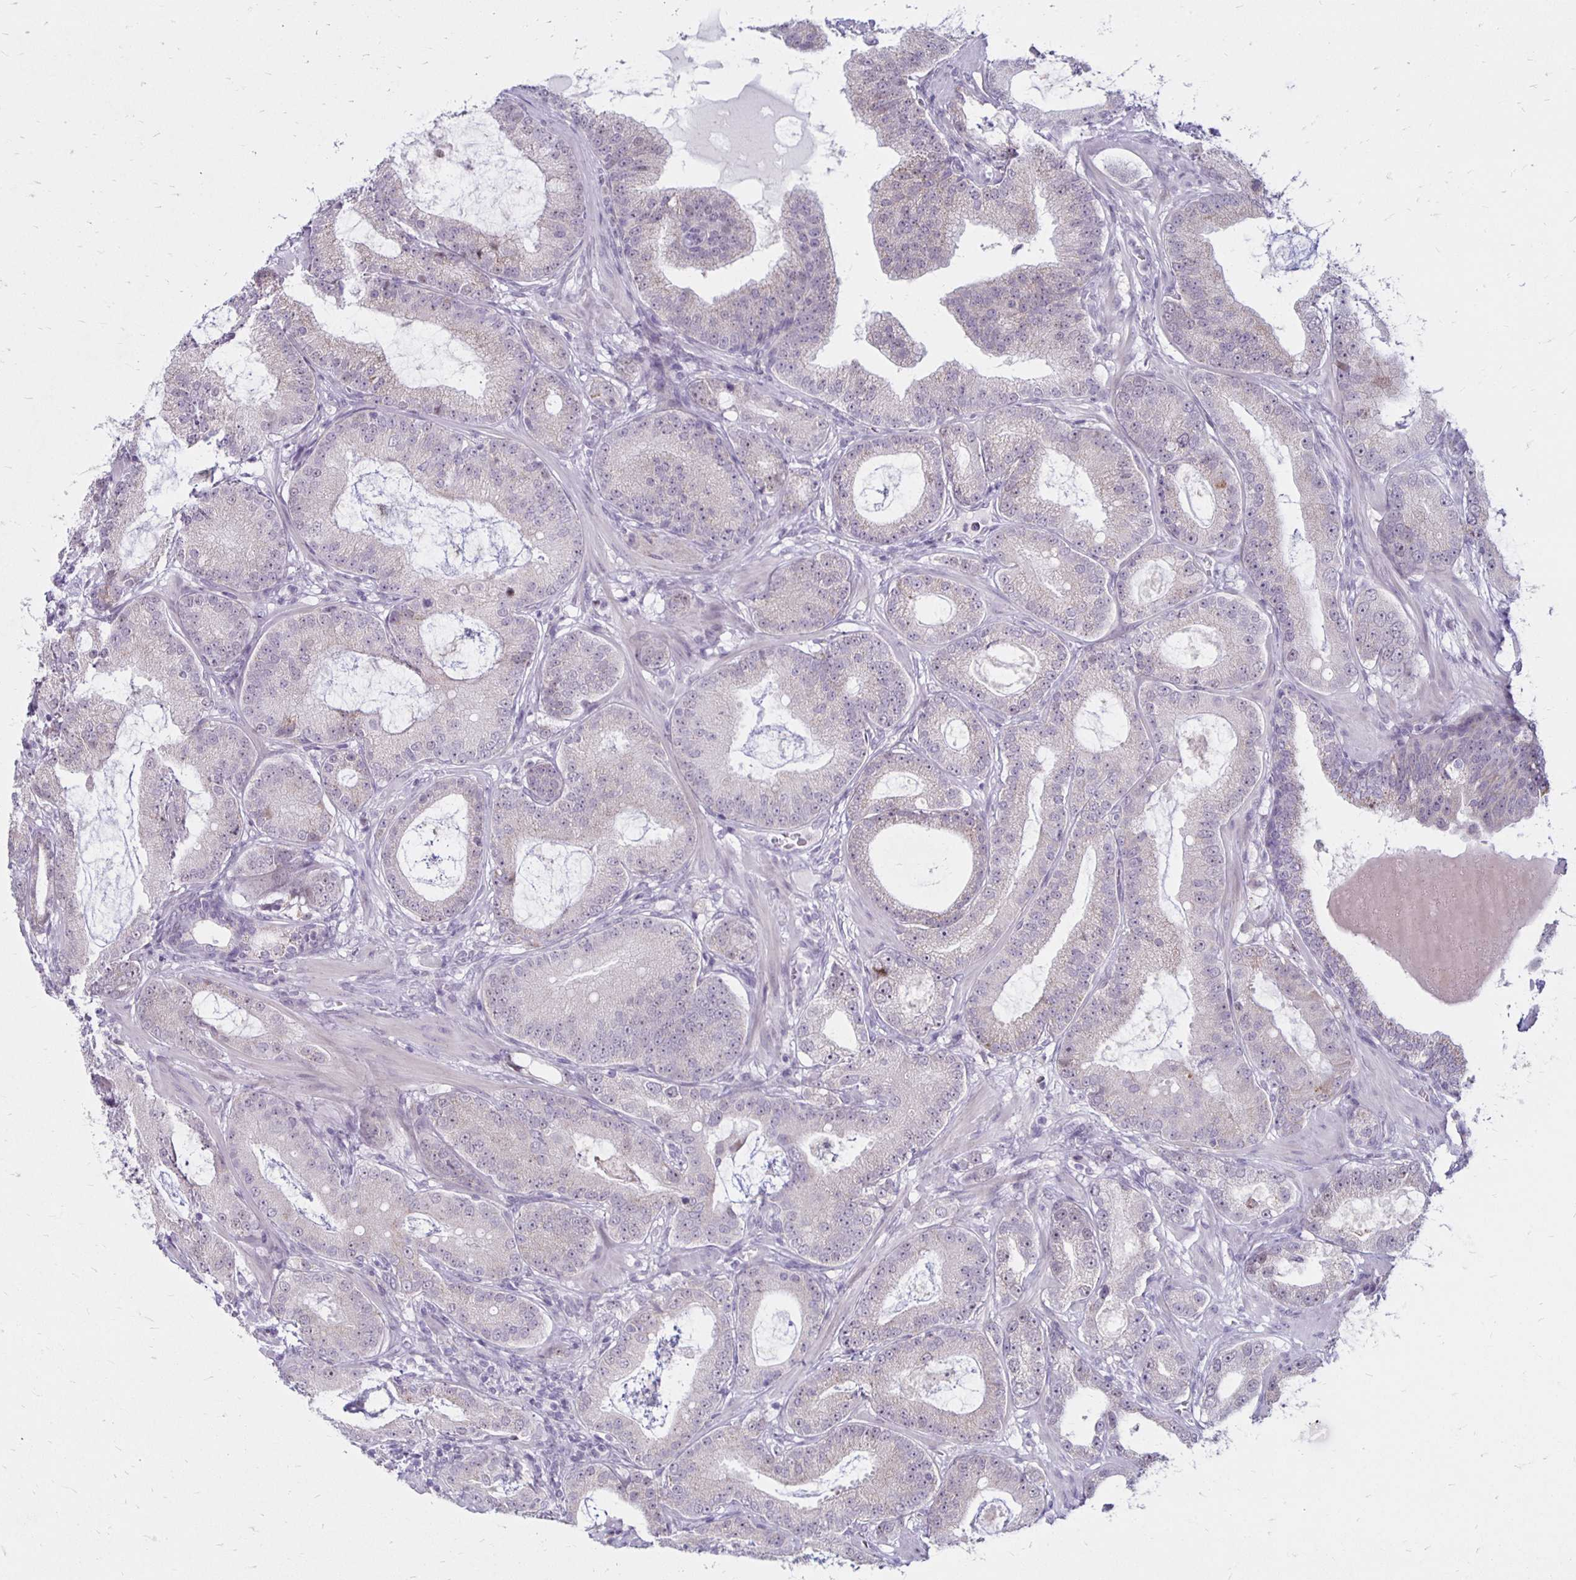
{"staining": {"intensity": "weak", "quantity": "<25%", "location": "nuclear"}, "tissue": "prostate cancer", "cell_type": "Tumor cells", "image_type": "cancer", "snomed": [{"axis": "morphology", "description": "Adenocarcinoma, High grade"}, {"axis": "topography", "description": "Prostate"}], "caption": "DAB immunohistochemical staining of high-grade adenocarcinoma (prostate) demonstrates no significant positivity in tumor cells.", "gene": "DAGLA", "patient": {"sex": "male", "age": 65}}